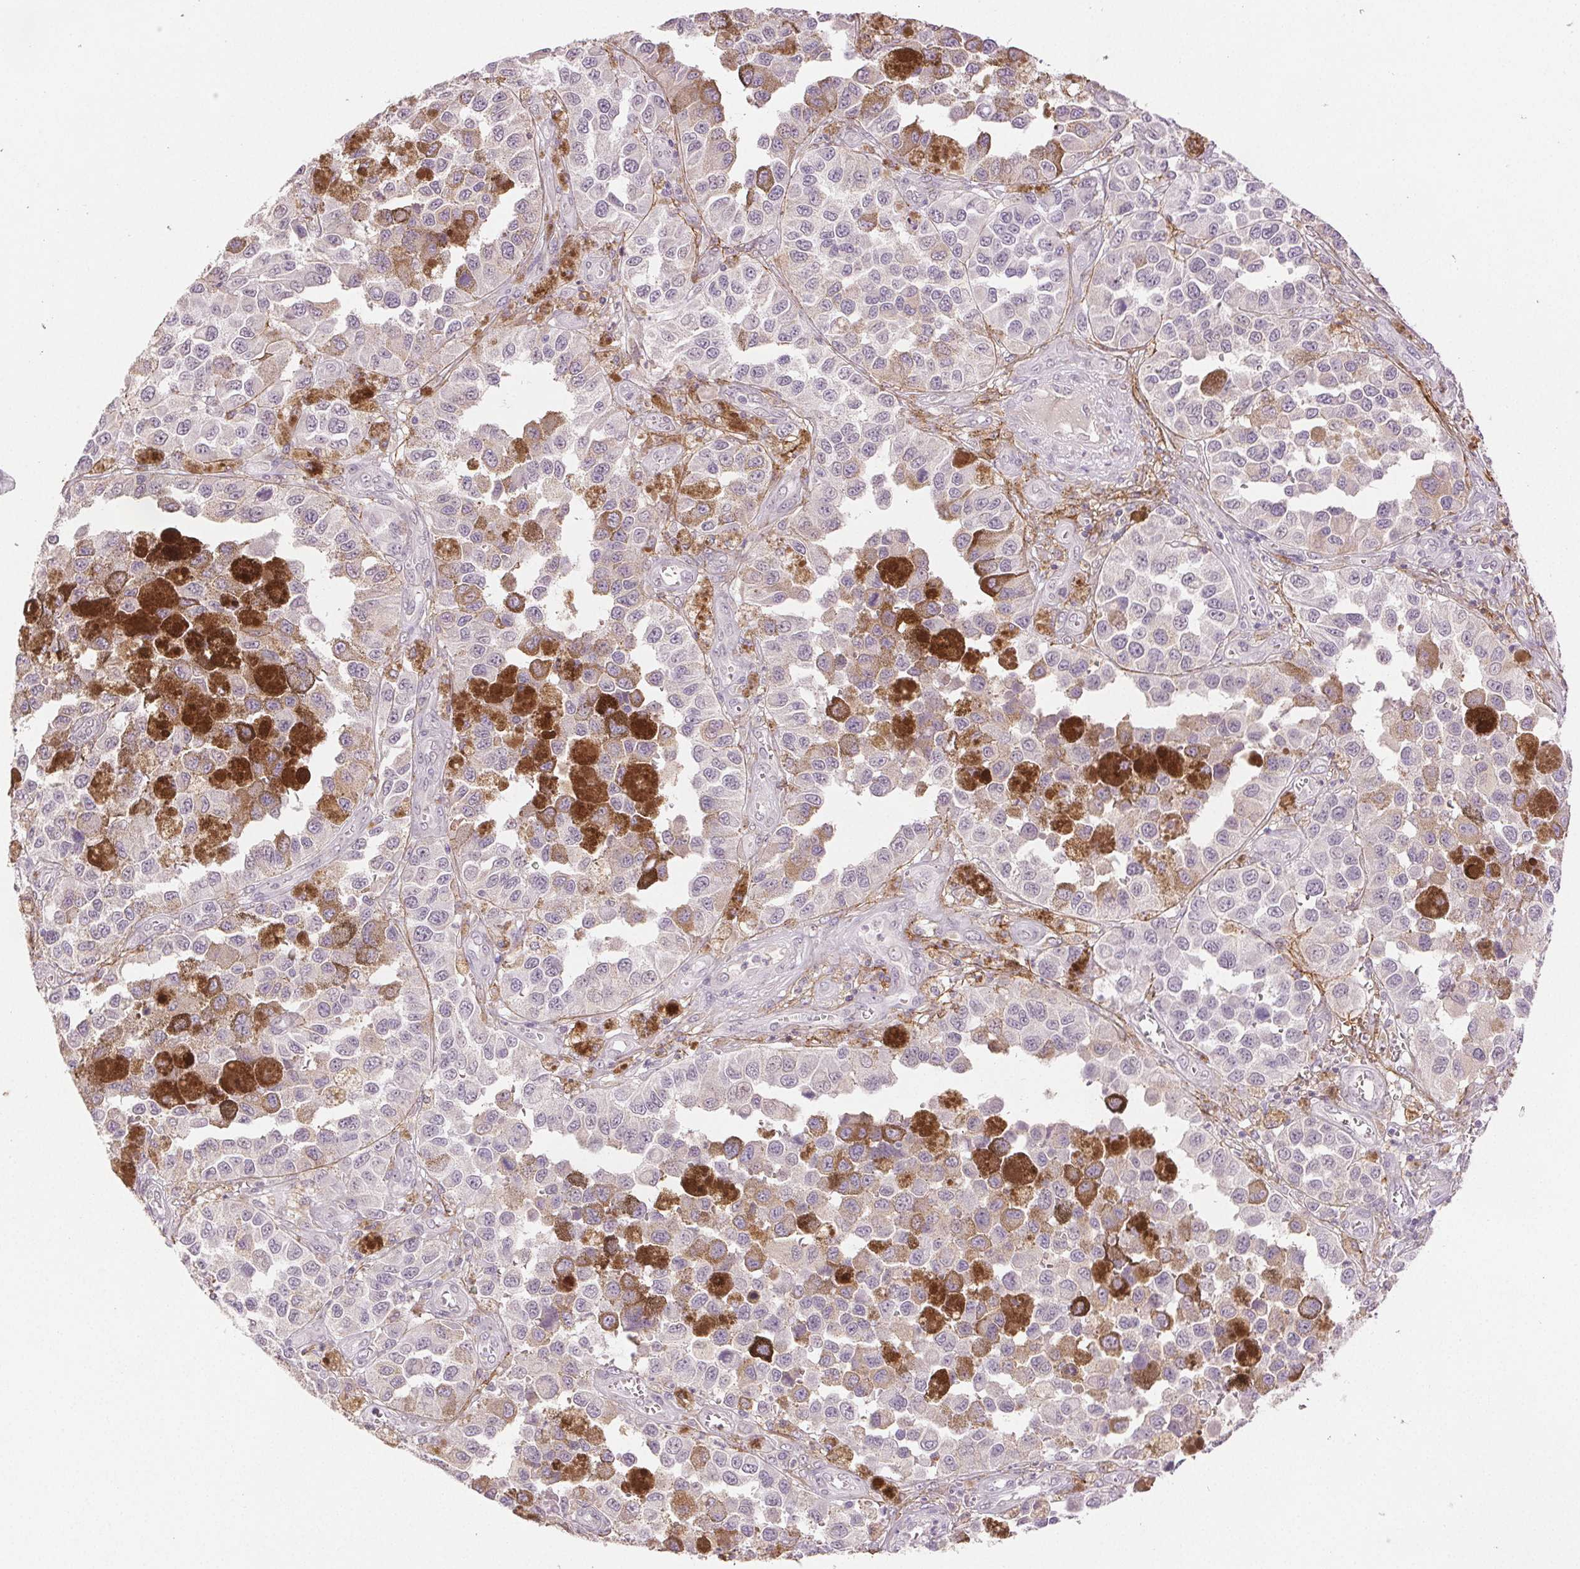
{"staining": {"intensity": "negative", "quantity": "none", "location": "none"}, "tissue": "melanoma", "cell_type": "Tumor cells", "image_type": "cancer", "snomed": [{"axis": "morphology", "description": "Malignant melanoma, NOS"}, {"axis": "topography", "description": "Skin"}], "caption": "The histopathology image shows no staining of tumor cells in malignant melanoma. (Stains: DAB IHC with hematoxylin counter stain, Microscopy: brightfield microscopy at high magnification).", "gene": "FBN1", "patient": {"sex": "female", "age": 58}}